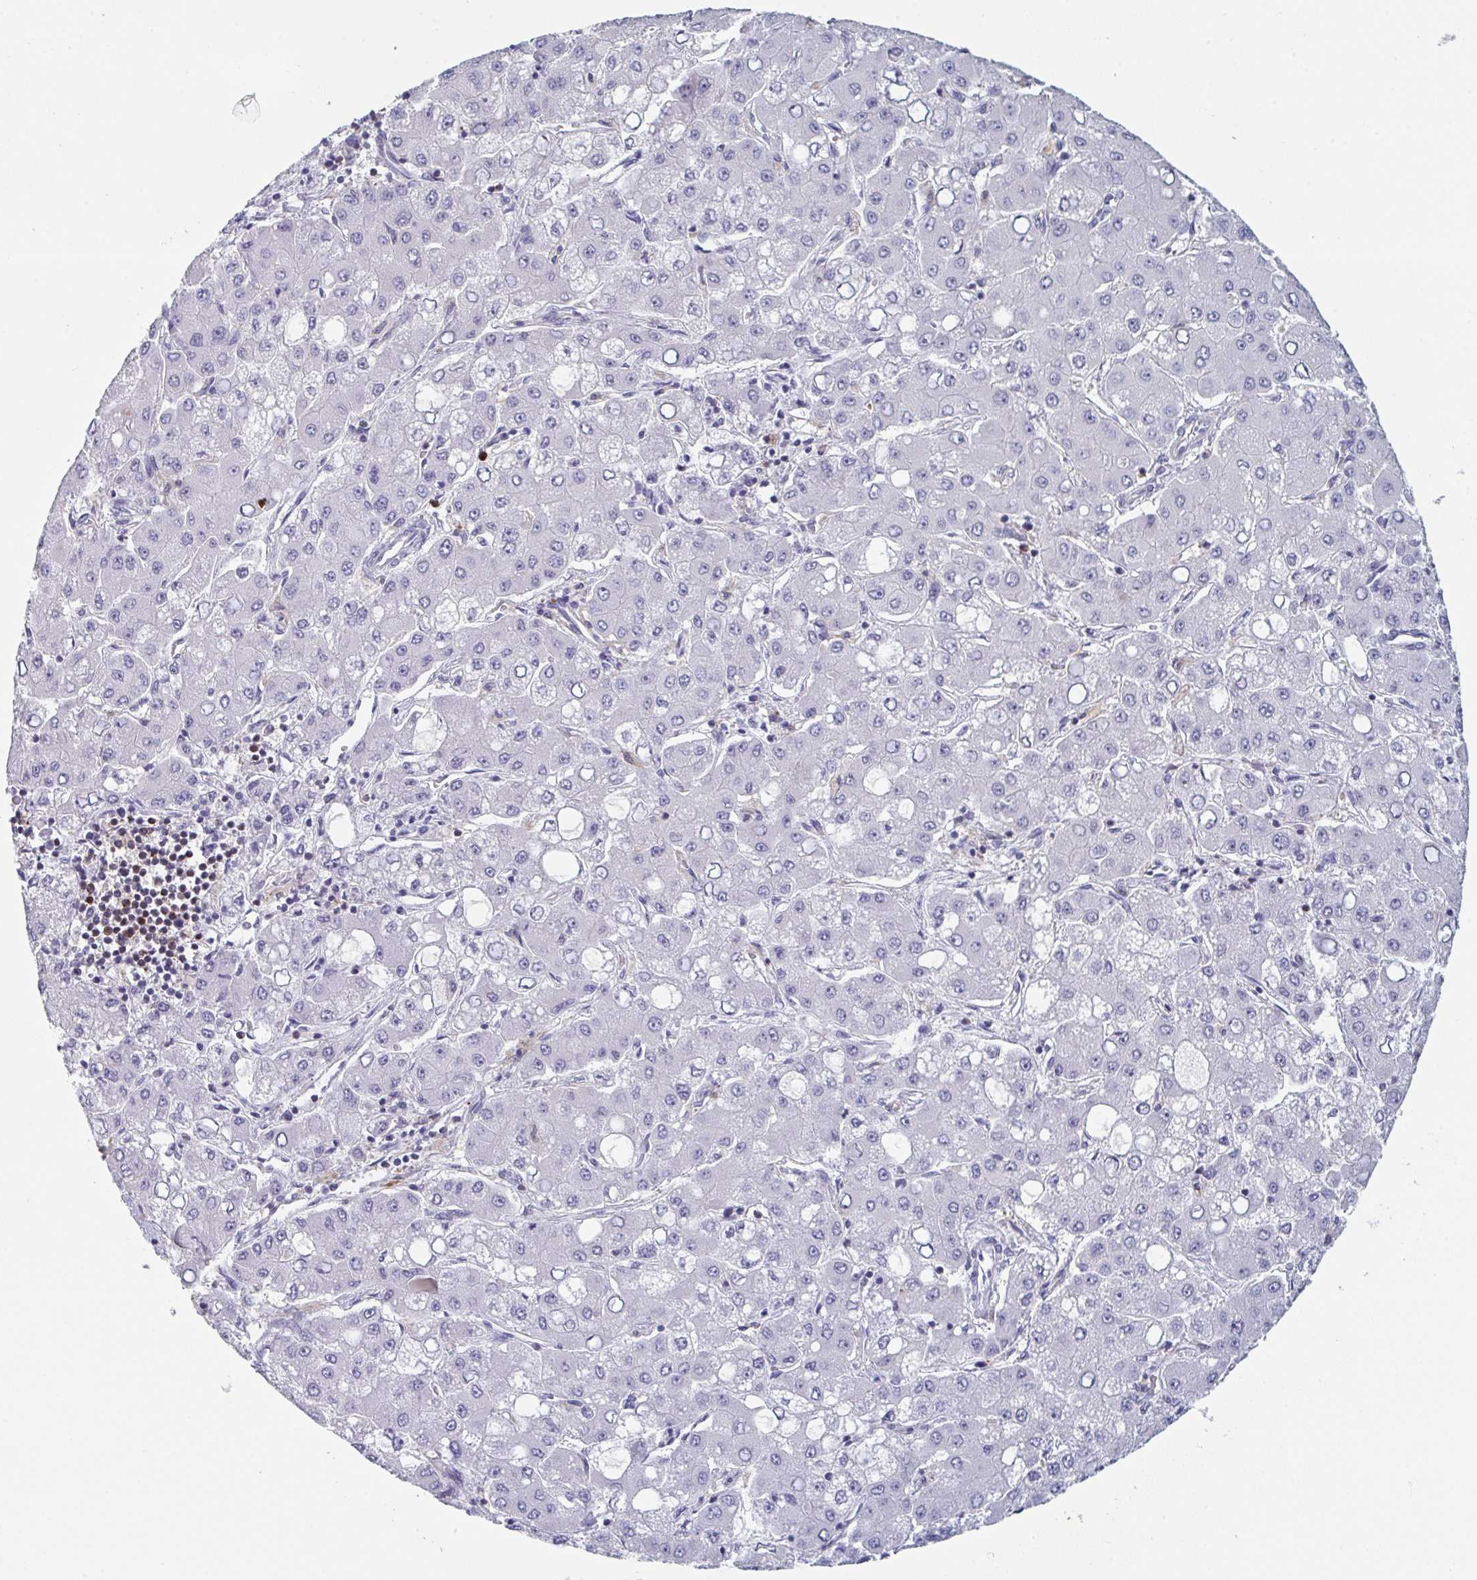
{"staining": {"intensity": "negative", "quantity": "none", "location": "none"}, "tissue": "liver cancer", "cell_type": "Tumor cells", "image_type": "cancer", "snomed": [{"axis": "morphology", "description": "Carcinoma, Hepatocellular, NOS"}, {"axis": "topography", "description": "Liver"}], "caption": "Photomicrograph shows no significant protein positivity in tumor cells of liver cancer (hepatocellular carcinoma).", "gene": "DISP2", "patient": {"sex": "male", "age": 40}}